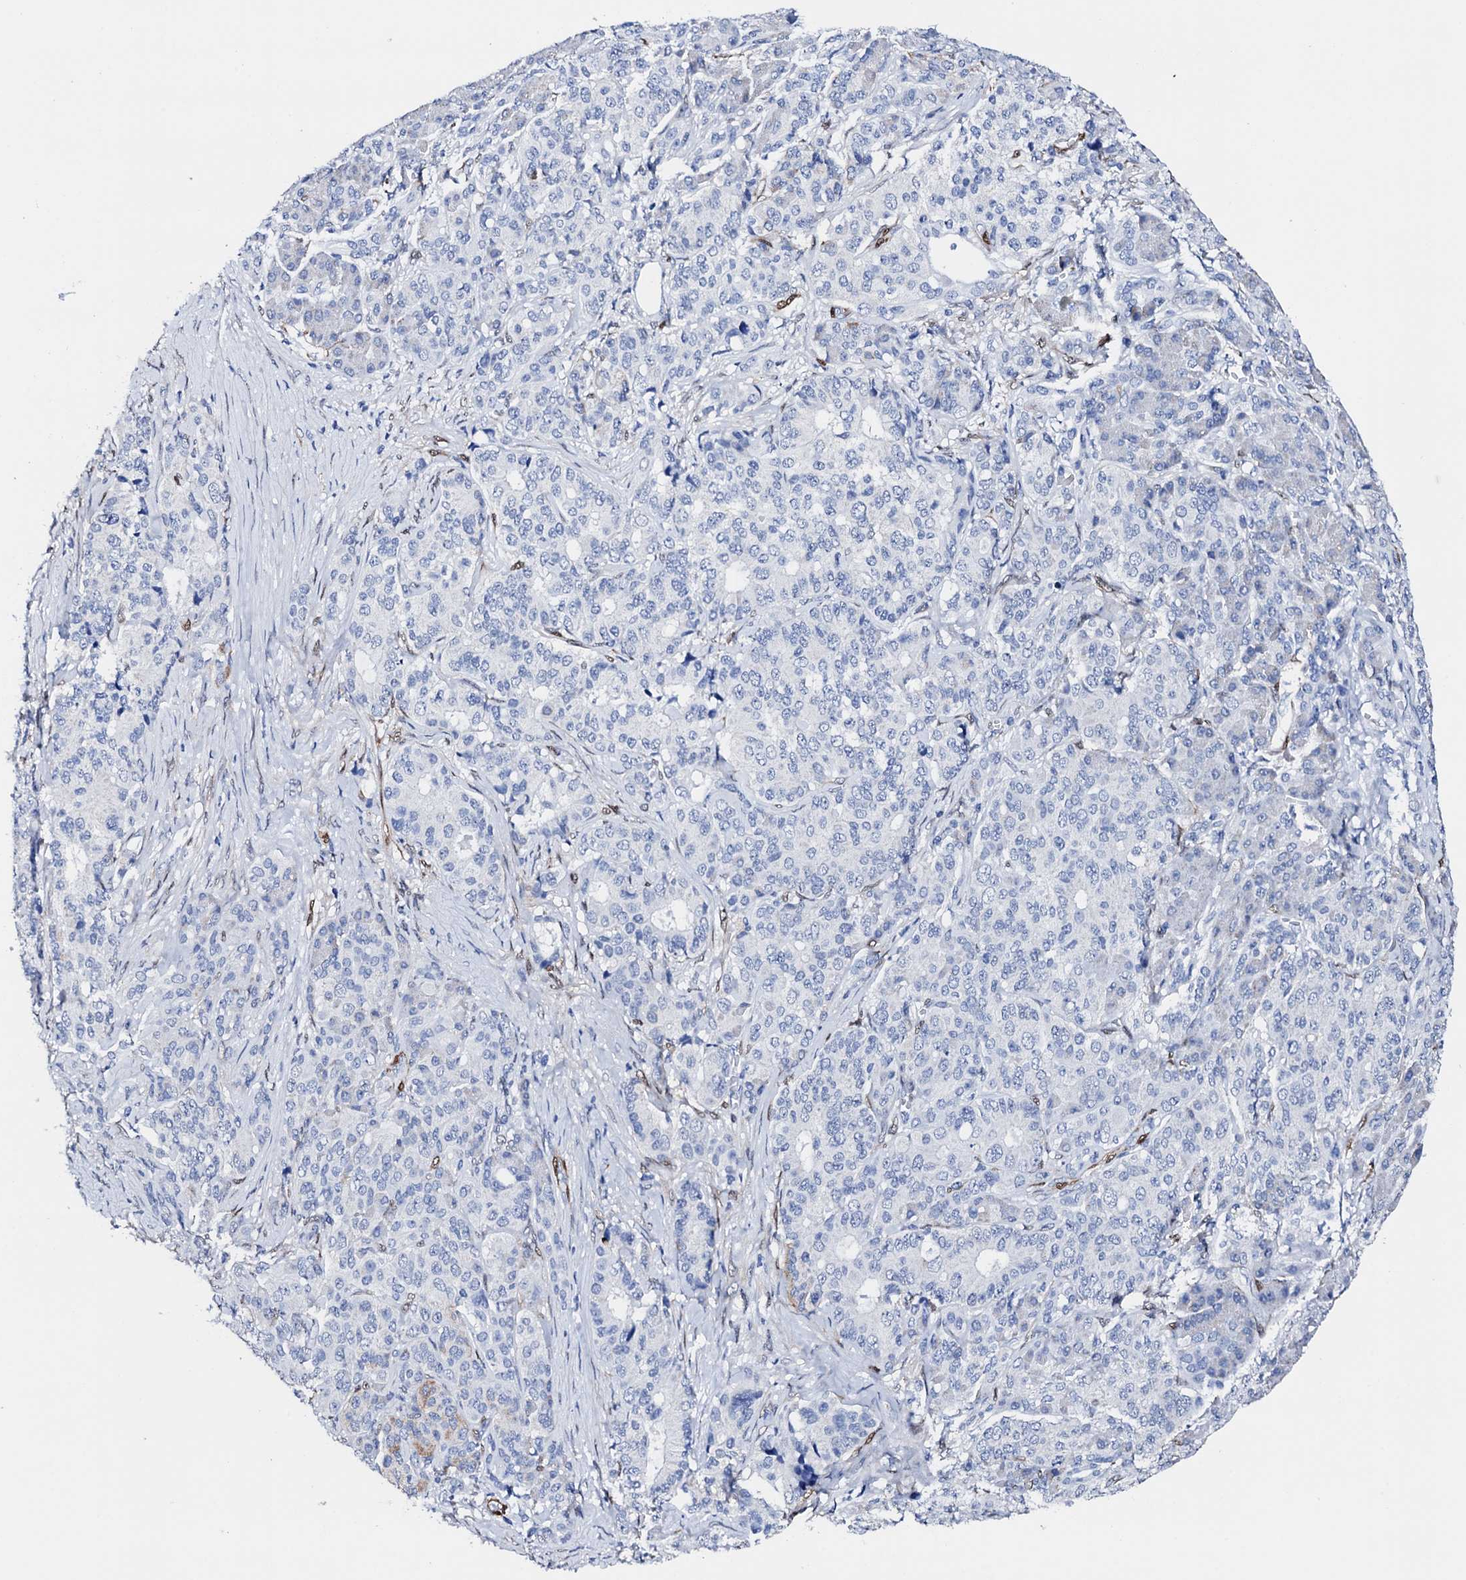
{"staining": {"intensity": "negative", "quantity": "none", "location": "none"}, "tissue": "pancreatic cancer", "cell_type": "Tumor cells", "image_type": "cancer", "snomed": [{"axis": "morphology", "description": "Adenocarcinoma, NOS"}, {"axis": "topography", "description": "Pancreas"}], "caption": "Pancreatic adenocarcinoma was stained to show a protein in brown. There is no significant positivity in tumor cells. (Immunohistochemistry, brightfield microscopy, high magnification).", "gene": "NRIP2", "patient": {"sex": "female", "age": 74}}